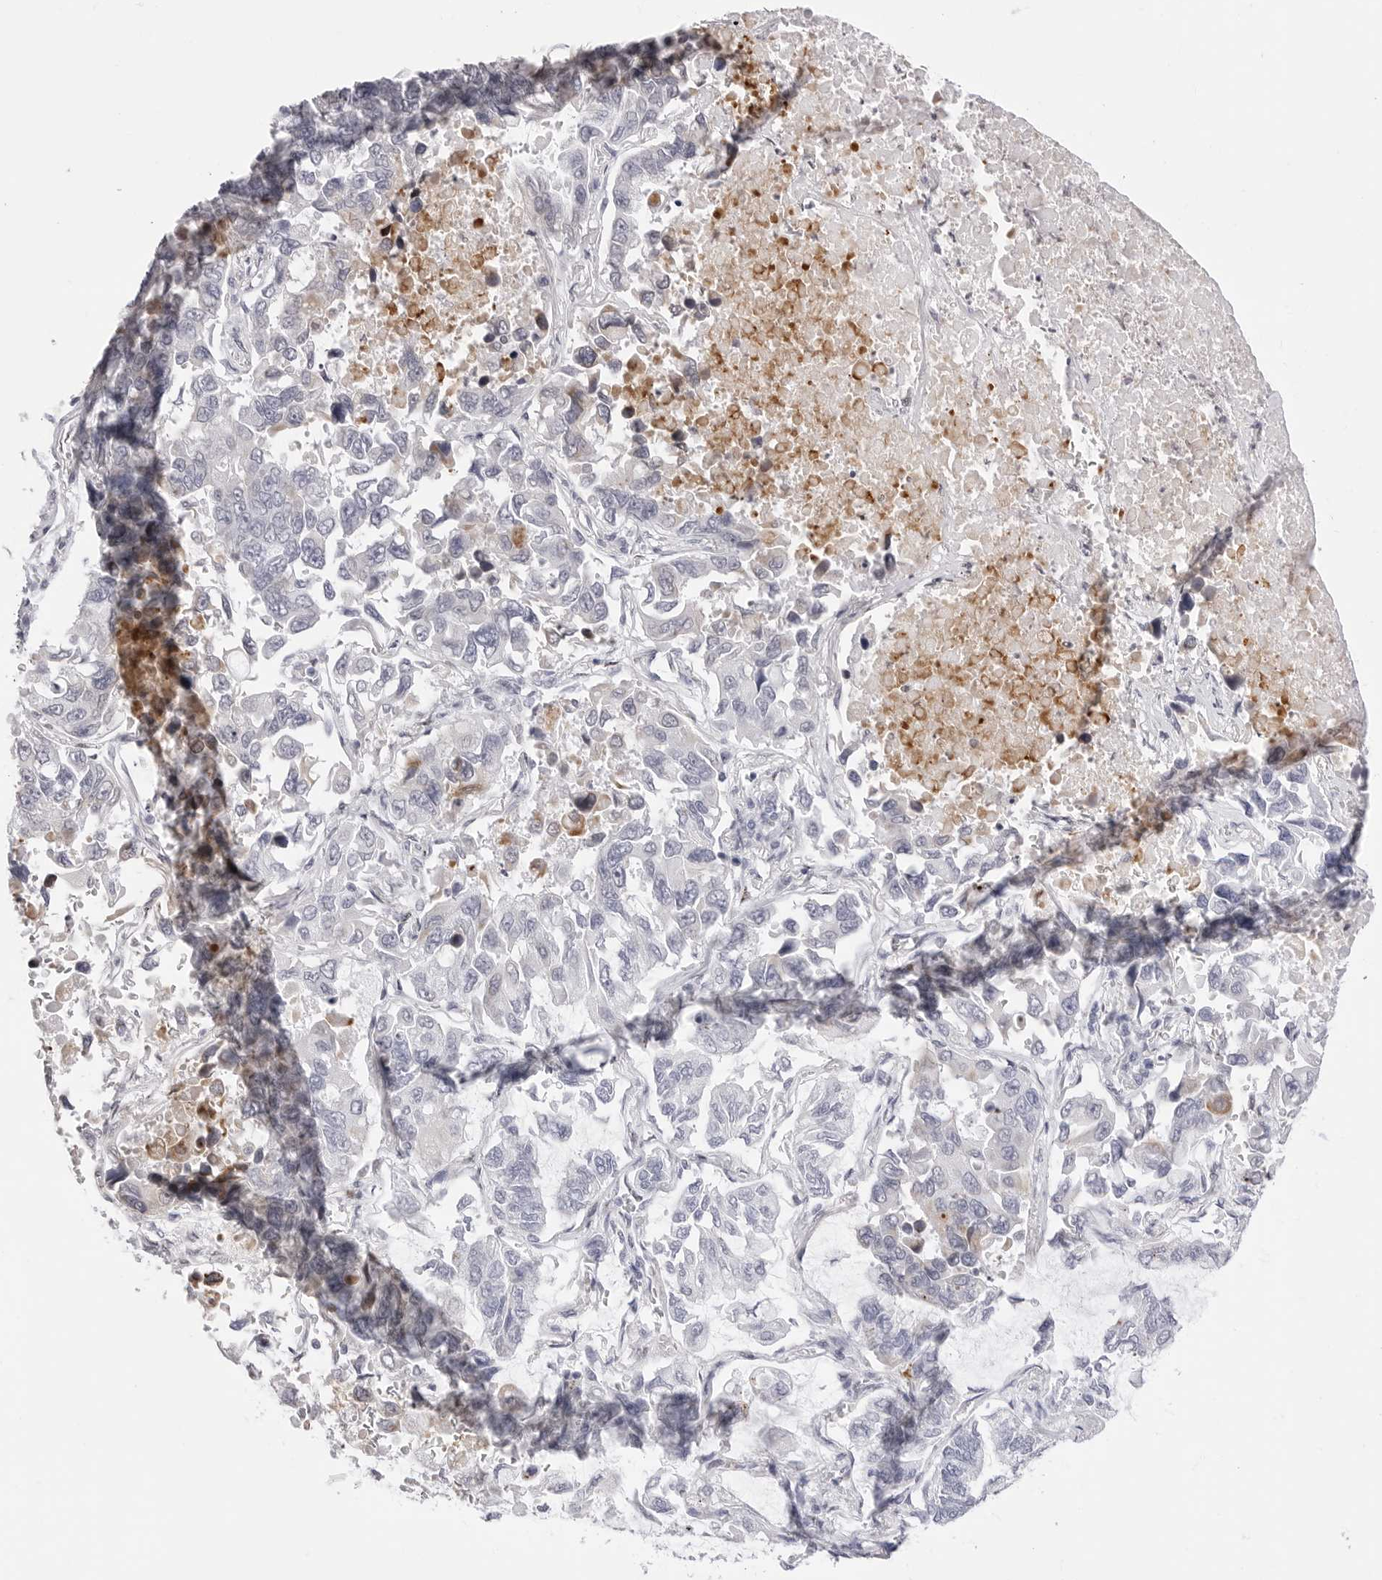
{"staining": {"intensity": "negative", "quantity": "none", "location": "none"}, "tissue": "lung cancer", "cell_type": "Tumor cells", "image_type": "cancer", "snomed": [{"axis": "morphology", "description": "Adenocarcinoma, NOS"}, {"axis": "topography", "description": "Lung"}], "caption": "Immunohistochemical staining of human lung cancer (adenocarcinoma) reveals no significant positivity in tumor cells. (Immunohistochemistry (ihc), brightfield microscopy, high magnification).", "gene": "TSSK1B", "patient": {"sex": "male", "age": 64}}